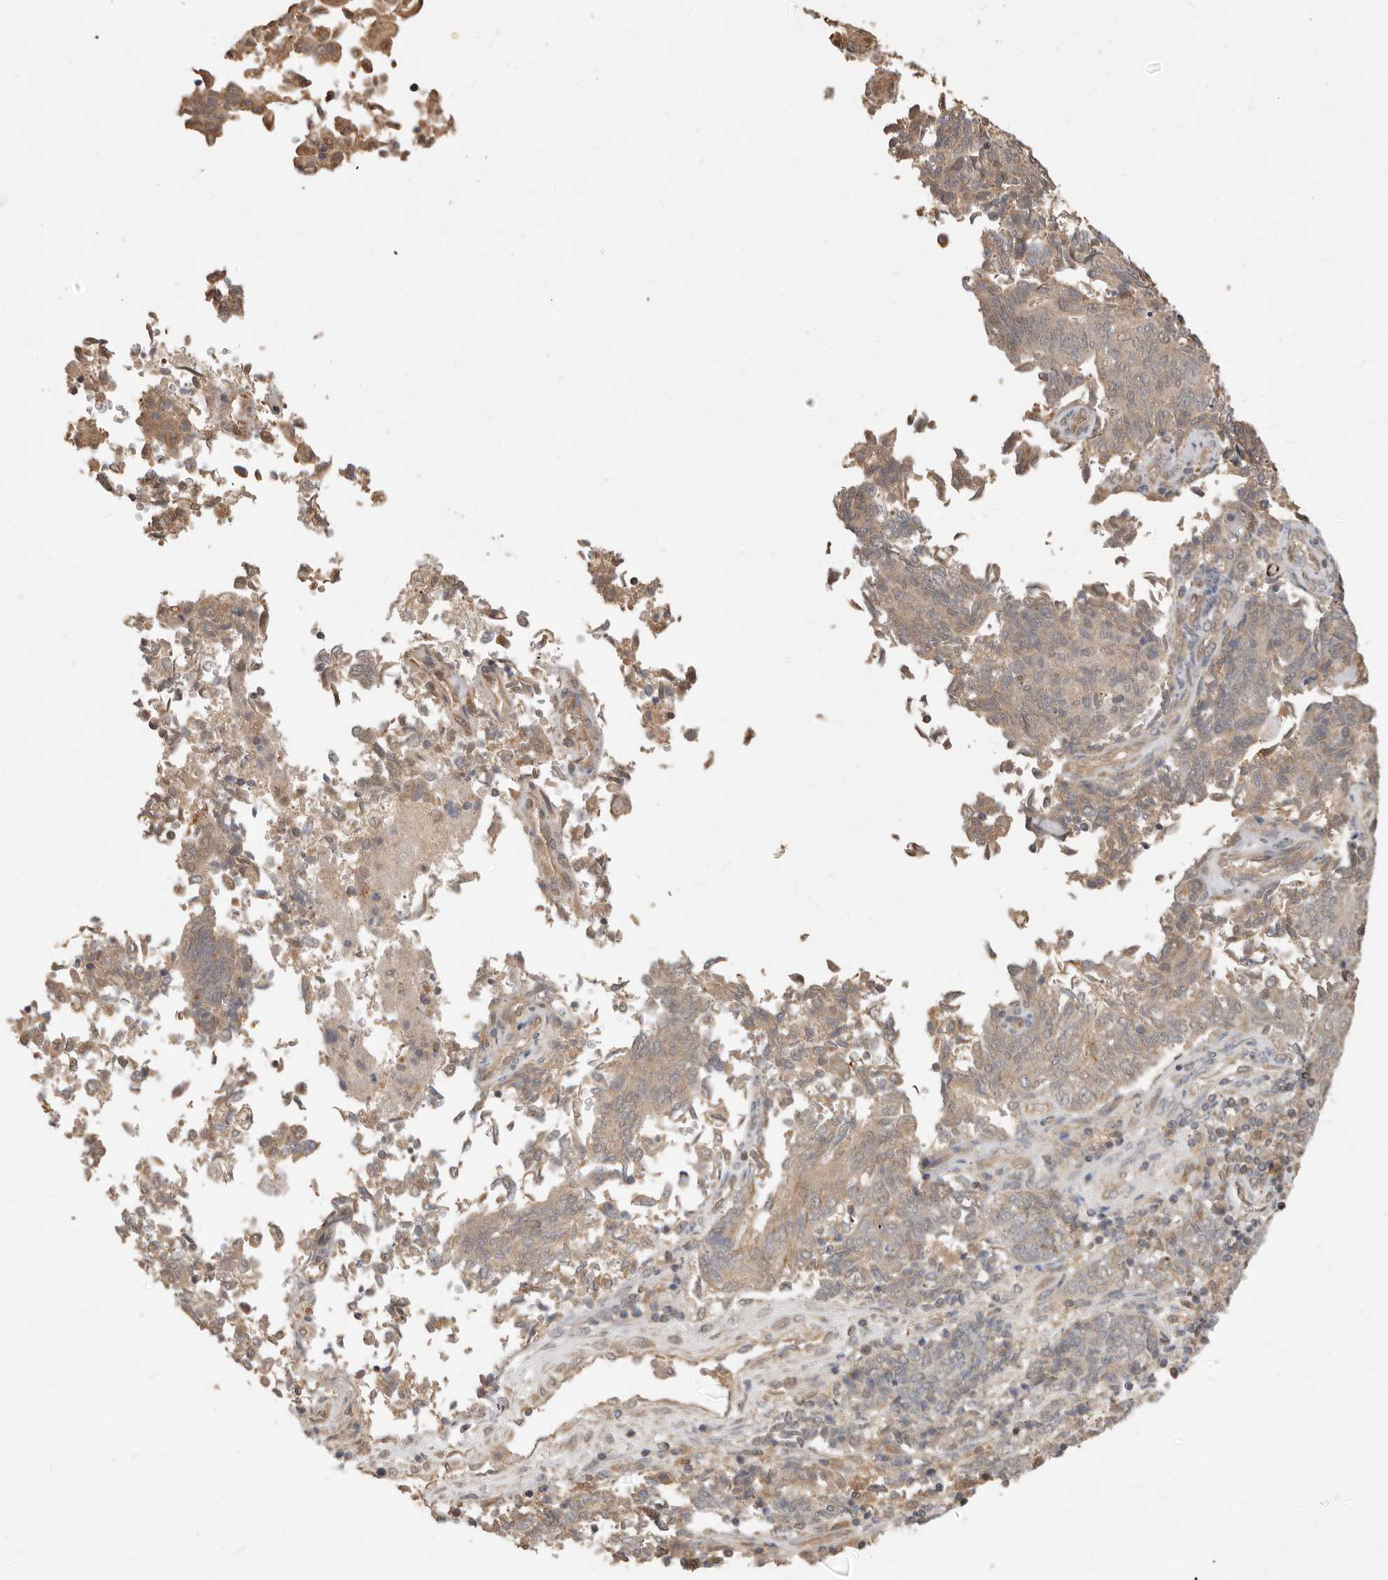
{"staining": {"intensity": "weak", "quantity": ">75%", "location": "cytoplasmic/membranous"}, "tissue": "endometrial cancer", "cell_type": "Tumor cells", "image_type": "cancer", "snomed": [{"axis": "morphology", "description": "Adenocarcinoma, NOS"}, {"axis": "topography", "description": "Endometrium"}], "caption": "DAB immunohistochemical staining of endometrial cancer shows weak cytoplasmic/membranous protein staining in approximately >75% of tumor cells.", "gene": "MTFR2", "patient": {"sex": "female", "age": 80}}